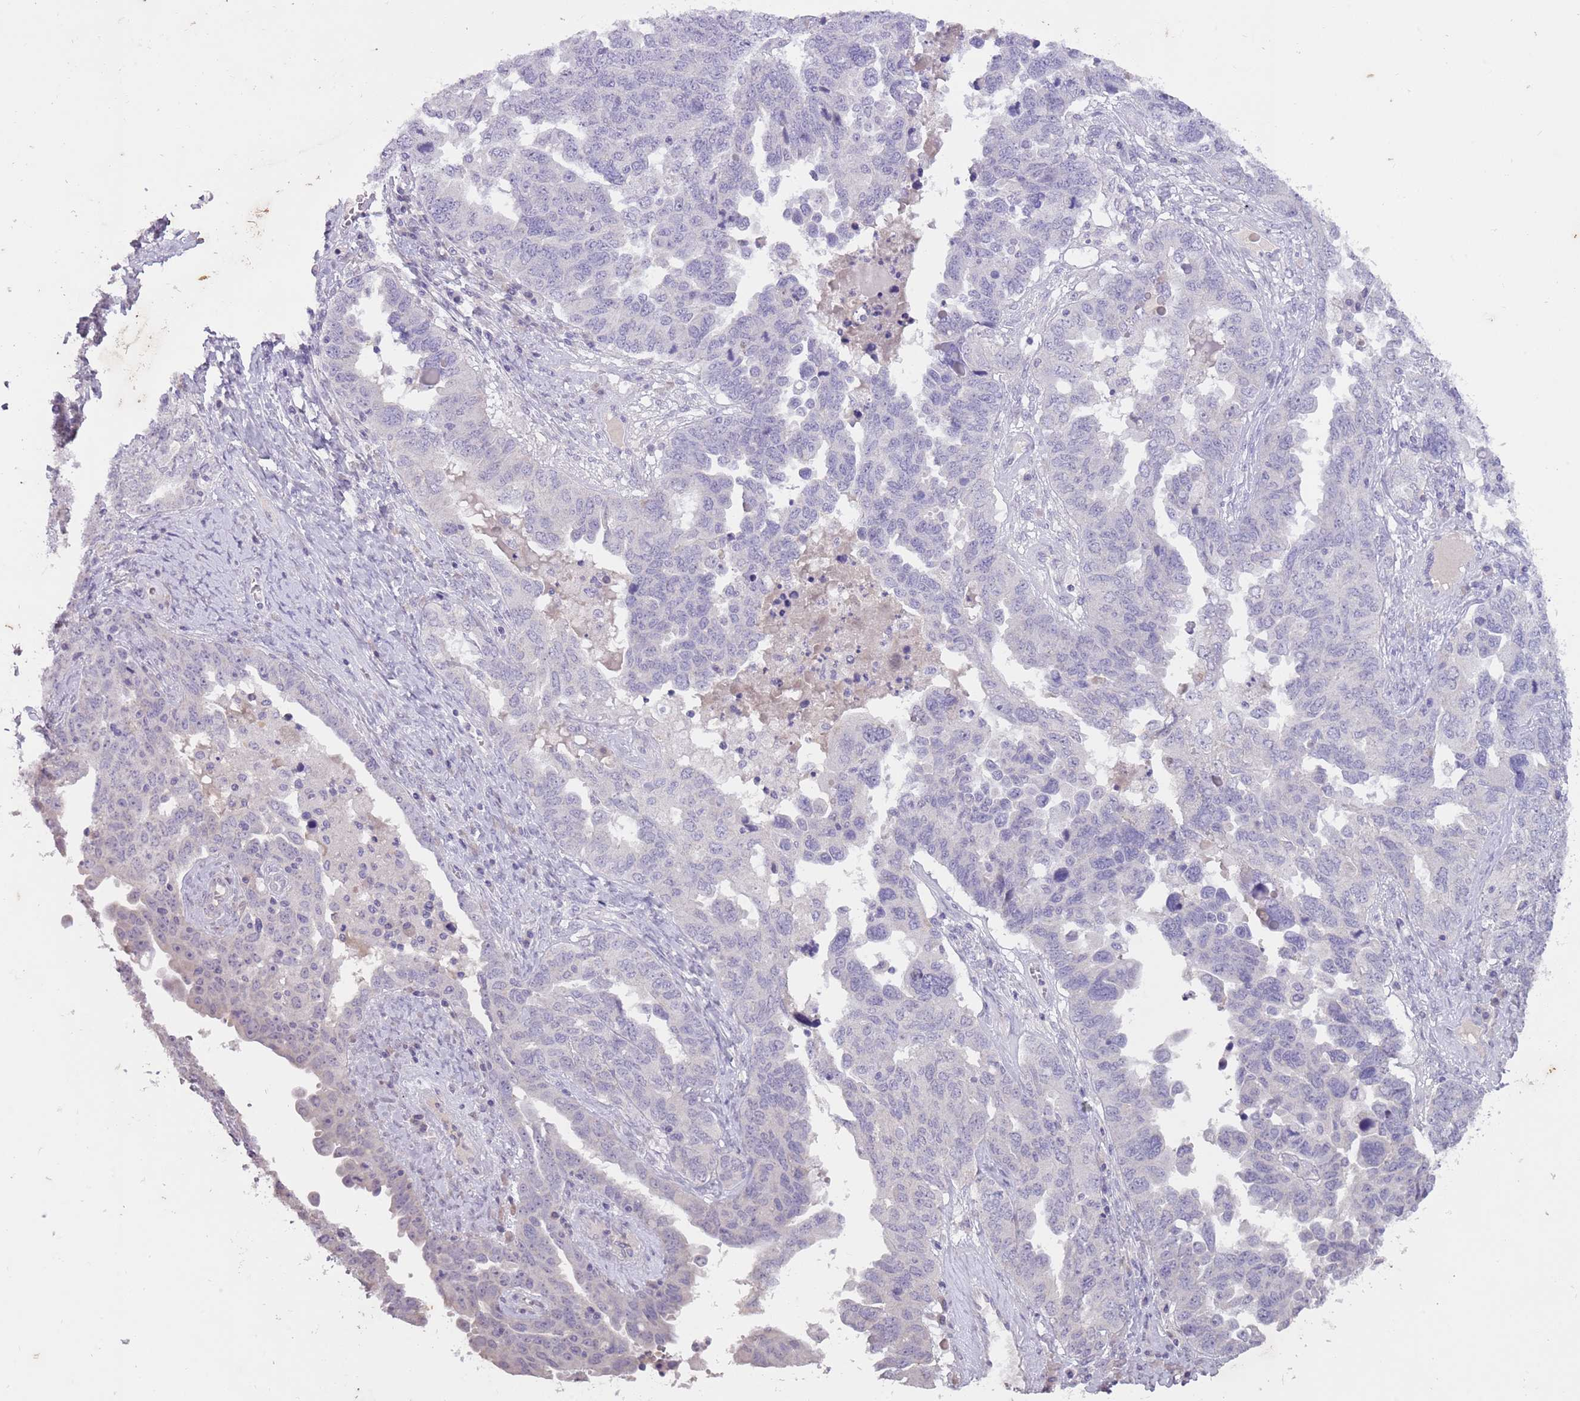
{"staining": {"intensity": "negative", "quantity": "none", "location": "none"}, "tissue": "ovarian cancer", "cell_type": "Tumor cells", "image_type": "cancer", "snomed": [{"axis": "morphology", "description": "Carcinoma, endometroid"}, {"axis": "topography", "description": "Ovary"}], "caption": "DAB immunohistochemical staining of human ovarian cancer (endometroid carcinoma) demonstrates no significant positivity in tumor cells. (Immunohistochemistry (ihc), brightfield microscopy, high magnification).", "gene": "SLC35E3", "patient": {"sex": "female", "age": 62}}